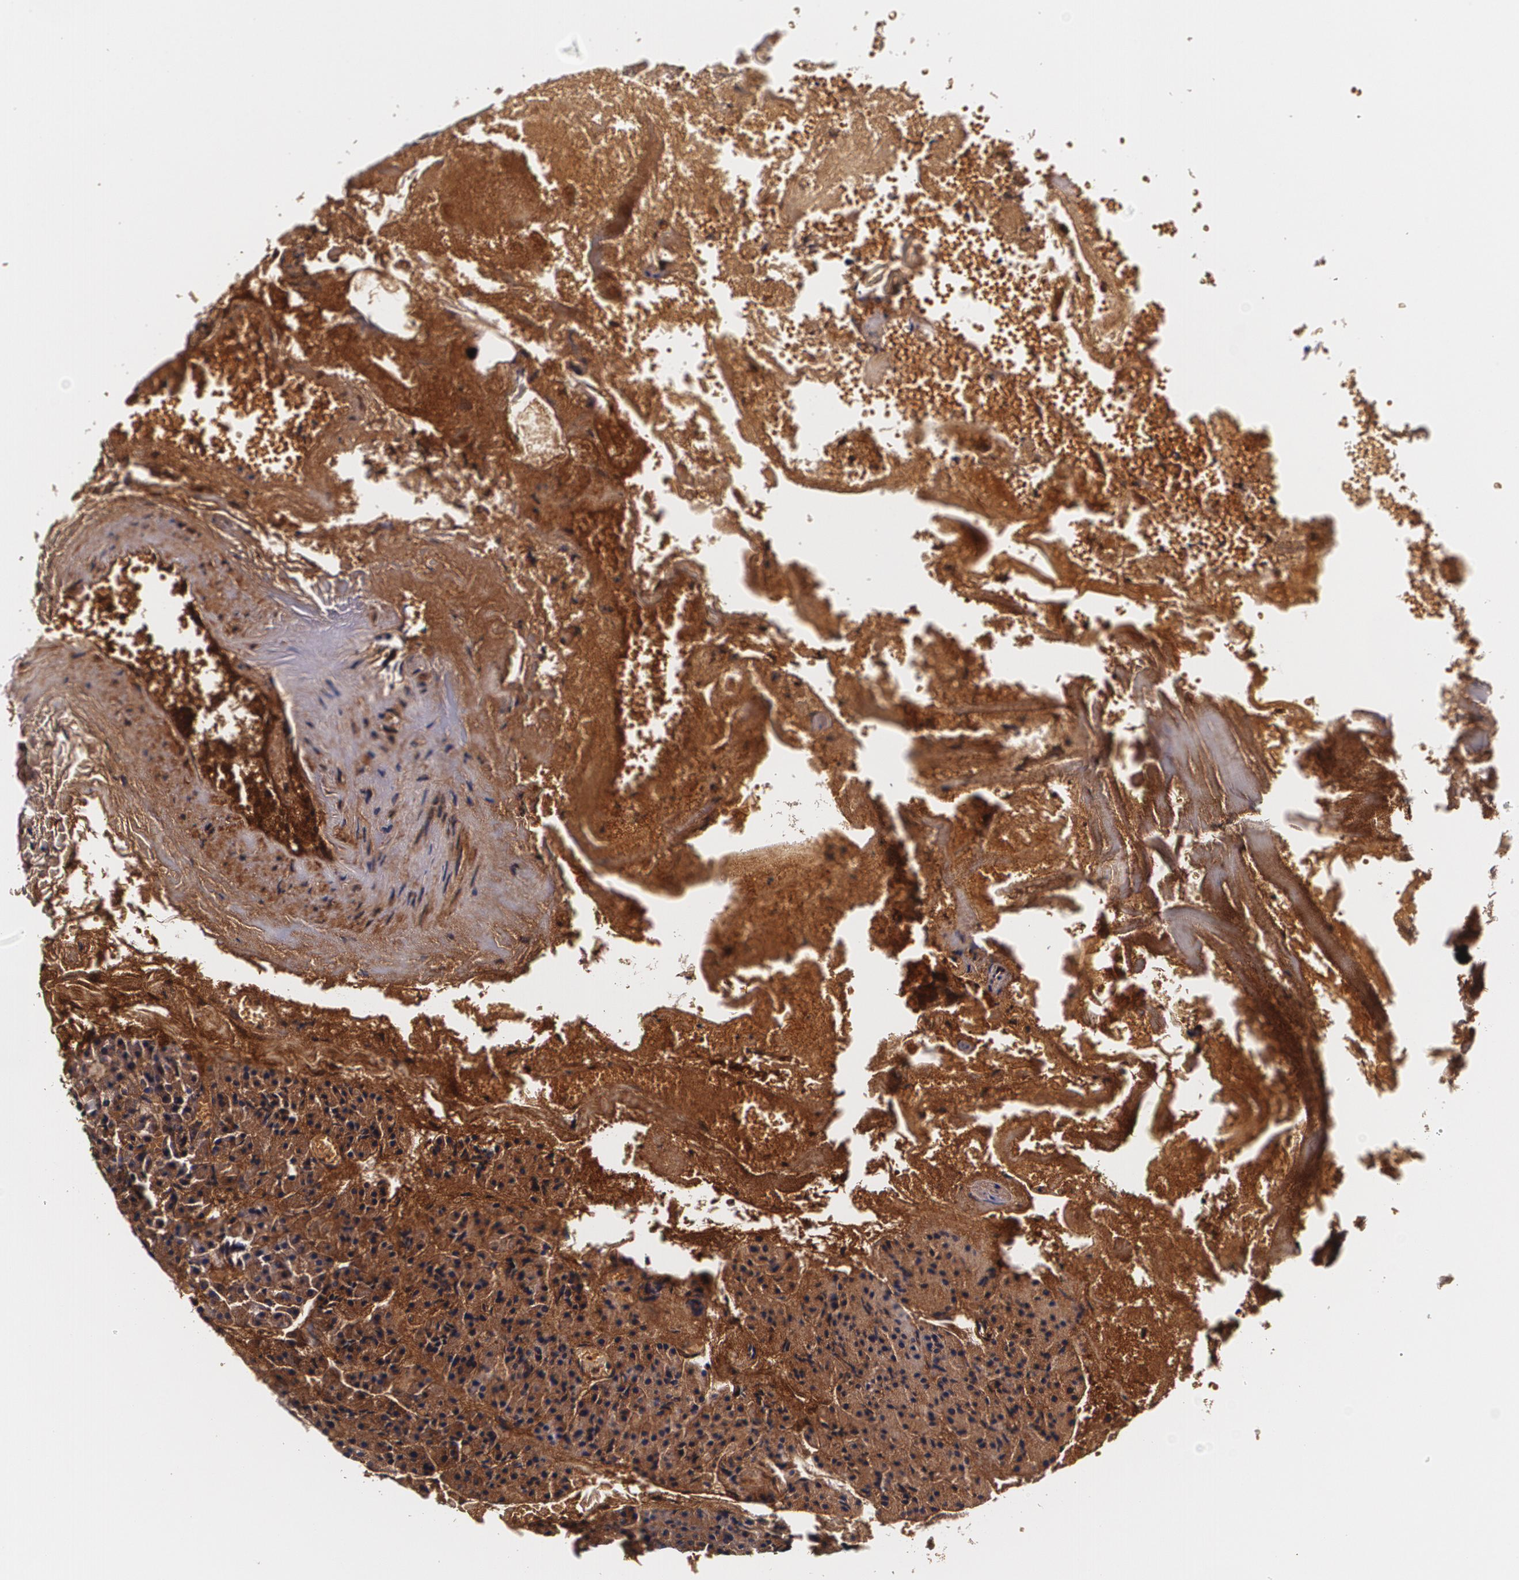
{"staining": {"intensity": "moderate", "quantity": ">75%", "location": "cytoplasmic/membranous"}, "tissue": "carcinoid", "cell_type": "Tumor cells", "image_type": "cancer", "snomed": [{"axis": "morphology", "description": "Normal tissue, NOS"}, {"axis": "morphology", "description": "Carcinoid, malignant, NOS"}, {"axis": "topography", "description": "Pancreas"}], "caption": "Protein analysis of carcinoid (malignant) tissue demonstrates moderate cytoplasmic/membranous expression in about >75% of tumor cells.", "gene": "TTR", "patient": {"sex": "female", "age": 35}}